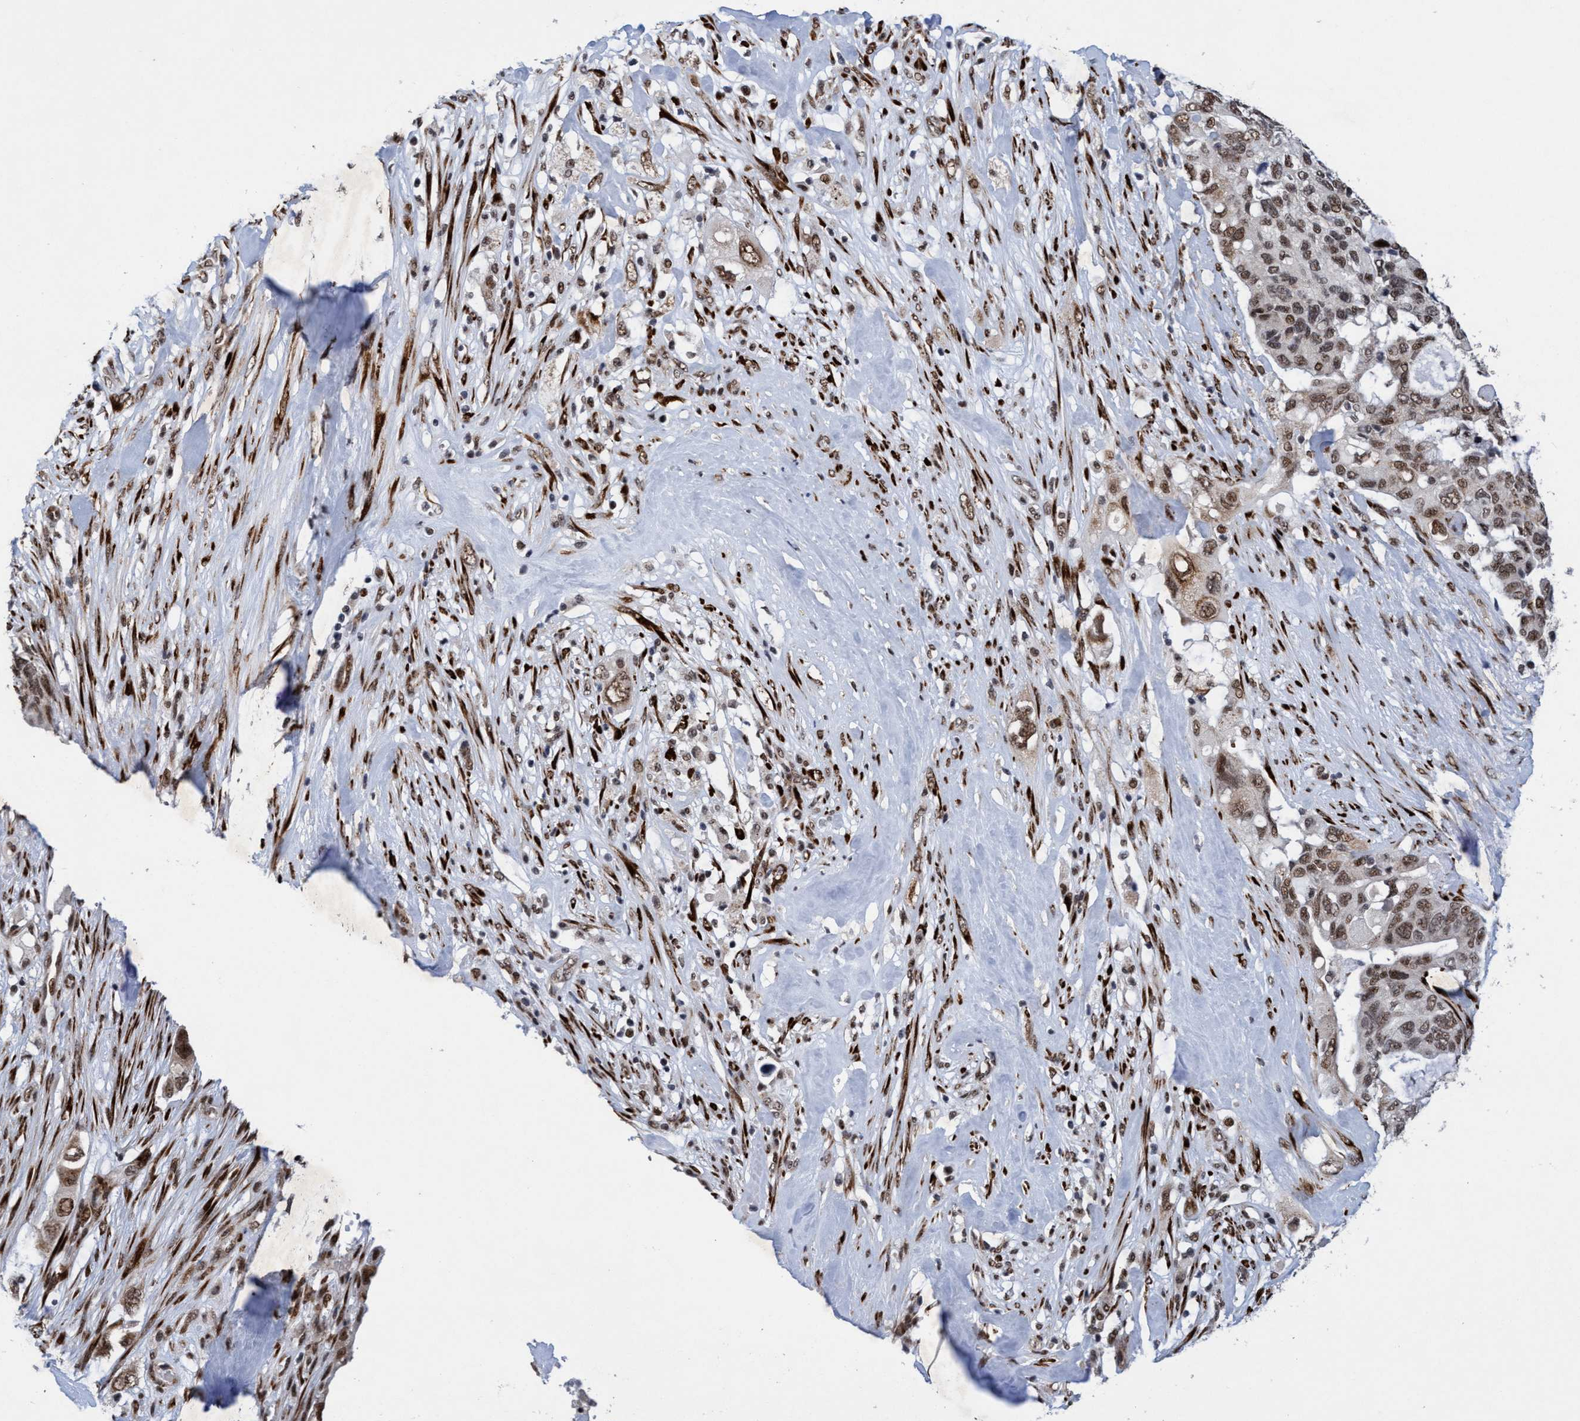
{"staining": {"intensity": "weak", "quantity": ">75%", "location": "nuclear"}, "tissue": "pancreatic cancer", "cell_type": "Tumor cells", "image_type": "cancer", "snomed": [{"axis": "morphology", "description": "Adenocarcinoma, NOS"}, {"axis": "topography", "description": "Pancreas"}], "caption": "Protein staining by immunohistochemistry (IHC) displays weak nuclear staining in about >75% of tumor cells in pancreatic adenocarcinoma.", "gene": "GLT6D1", "patient": {"sex": "female", "age": 56}}